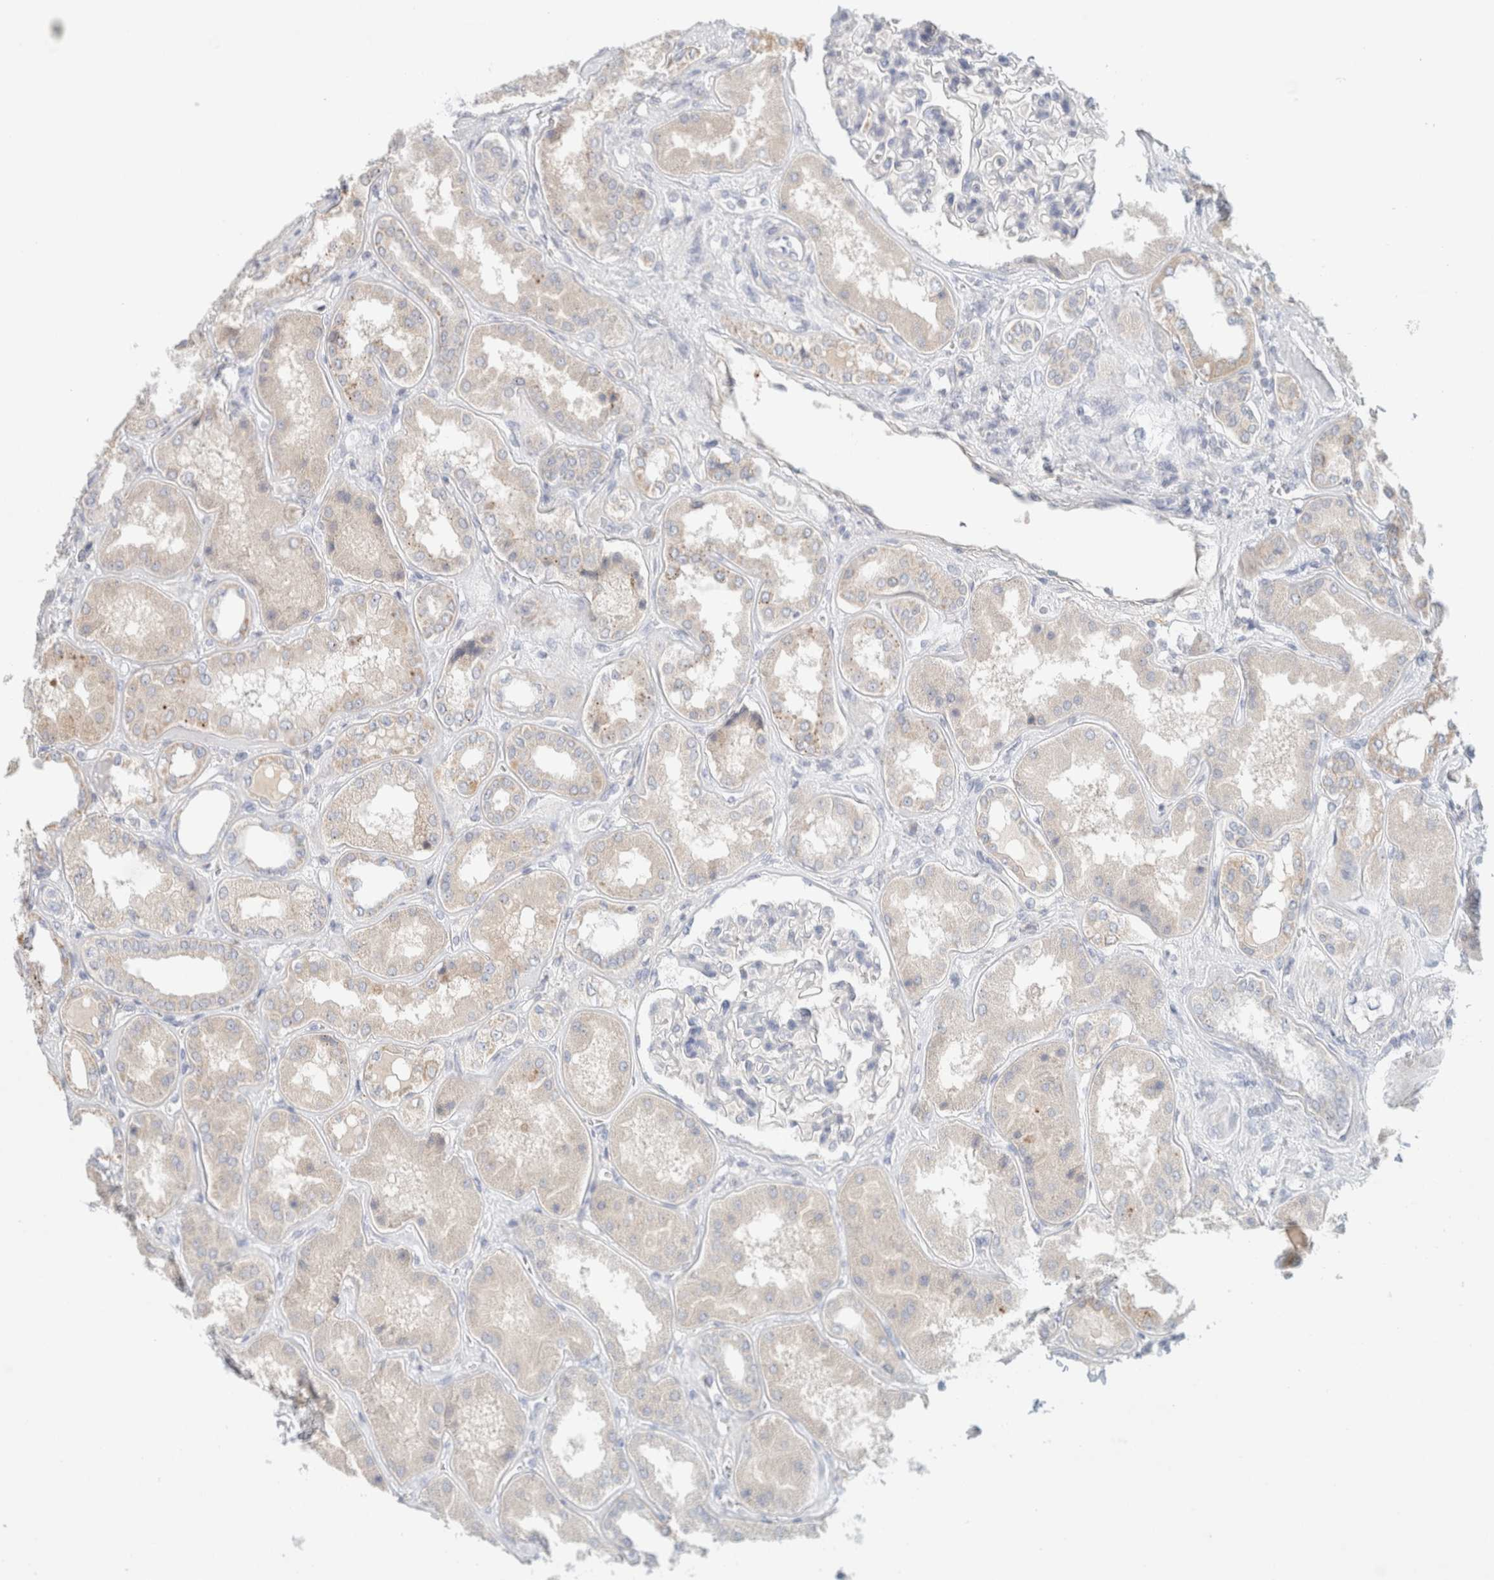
{"staining": {"intensity": "negative", "quantity": "none", "location": "none"}, "tissue": "kidney", "cell_type": "Cells in glomeruli", "image_type": "normal", "snomed": [{"axis": "morphology", "description": "Normal tissue, NOS"}, {"axis": "topography", "description": "Kidney"}], "caption": "This is a photomicrograph of immunohistochemistry (IHC) staining of benign kidney, which shows no positivity in cells in glomeruli.", "gene": "HEXD", "patient": {"sex": "female", "age": 56}}